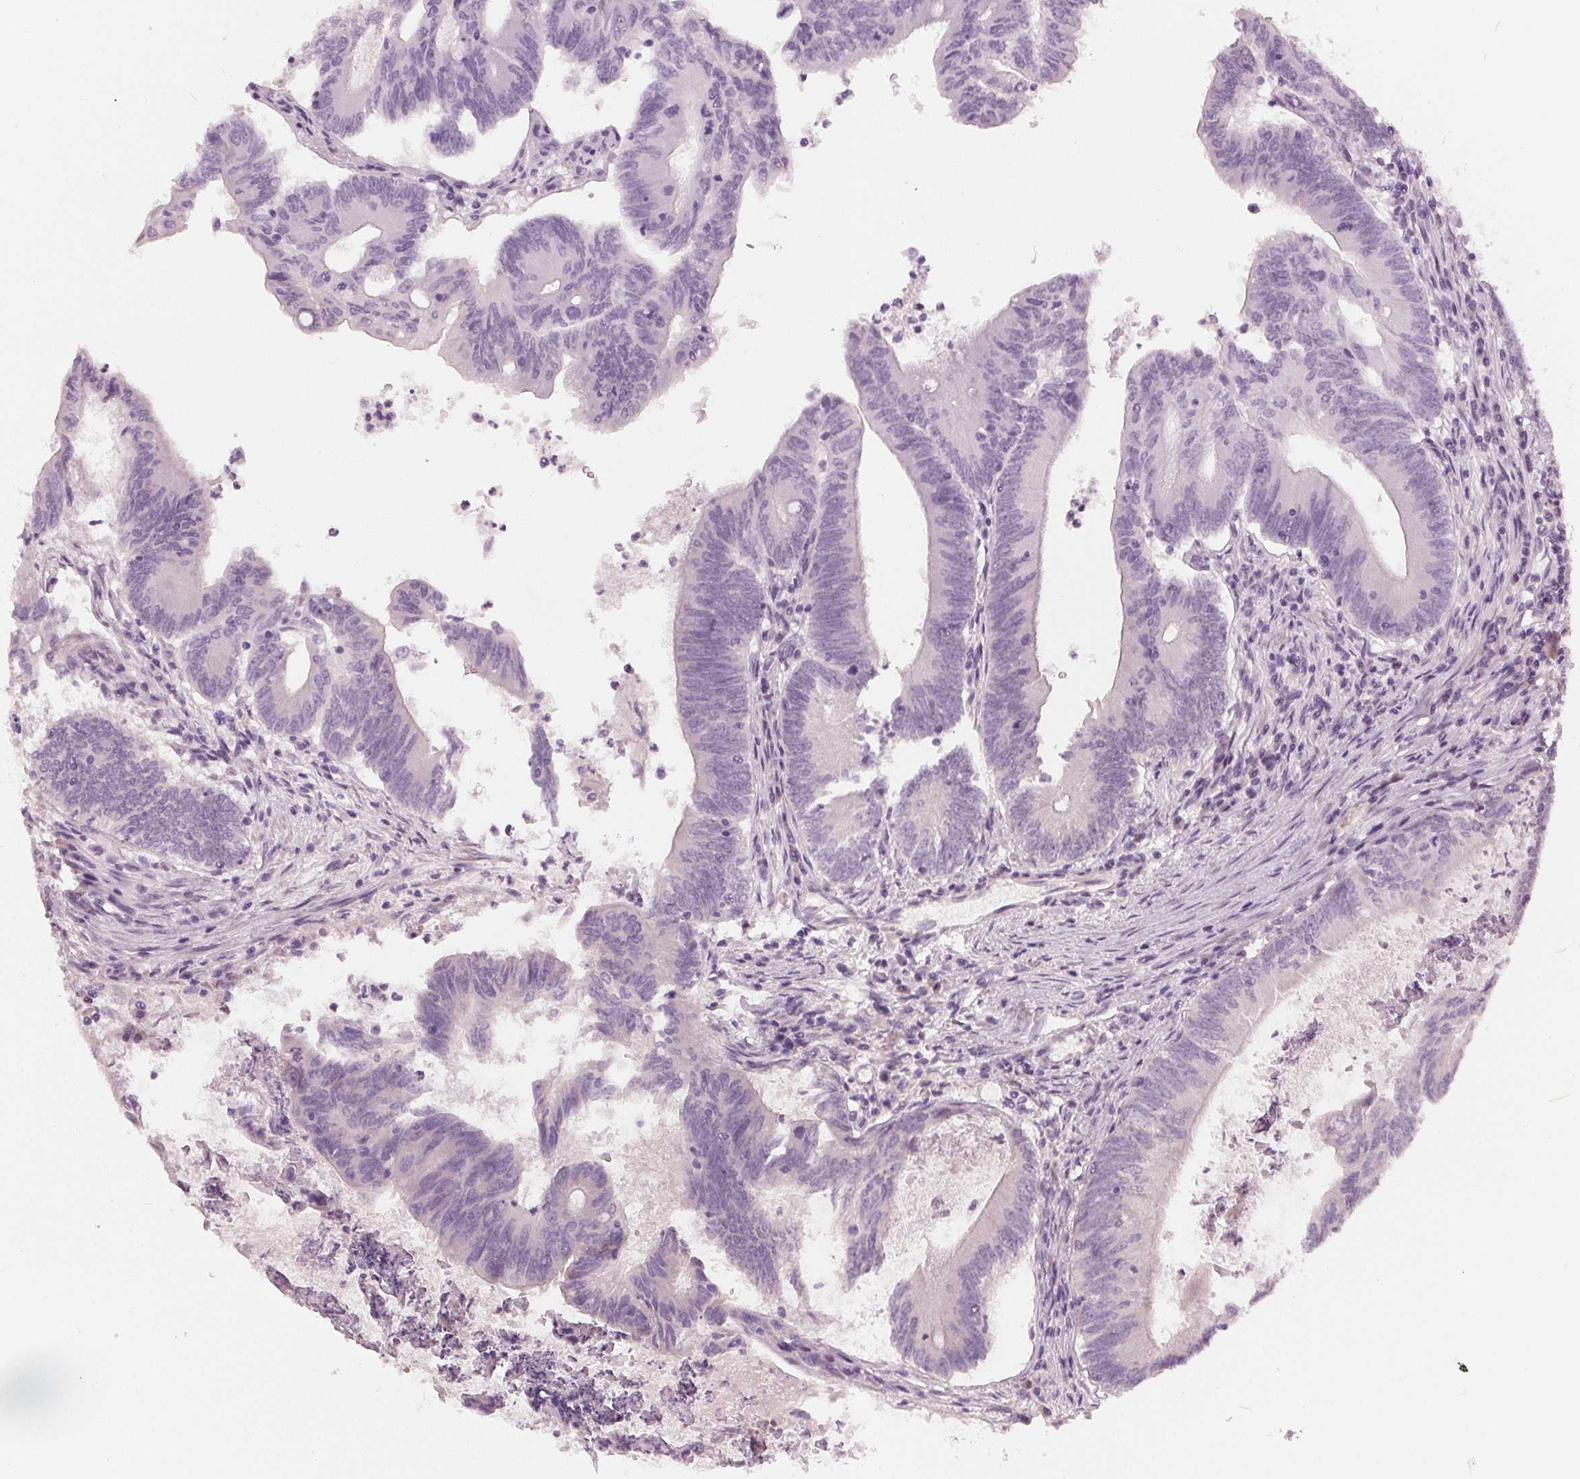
{"staining": {"intensity": "negative", "quantity": "none", "location": "none"}, "tissue": "colorectal cancer", "cell_type": "Tumor cells", "image_type": "cancer", "snomed": [{"axis": "morphology", "description": "Adenocarcinoma, NOS"}, {"axis": "topography", "description": "Colon"}], "caption": "Colorectal cancer (adenocarcinoma) was stained to show a protein in brown. There is no significant expression in tumor cells.", "gene": "KLK13", "patient": {"sex": "female", "age": 70}}